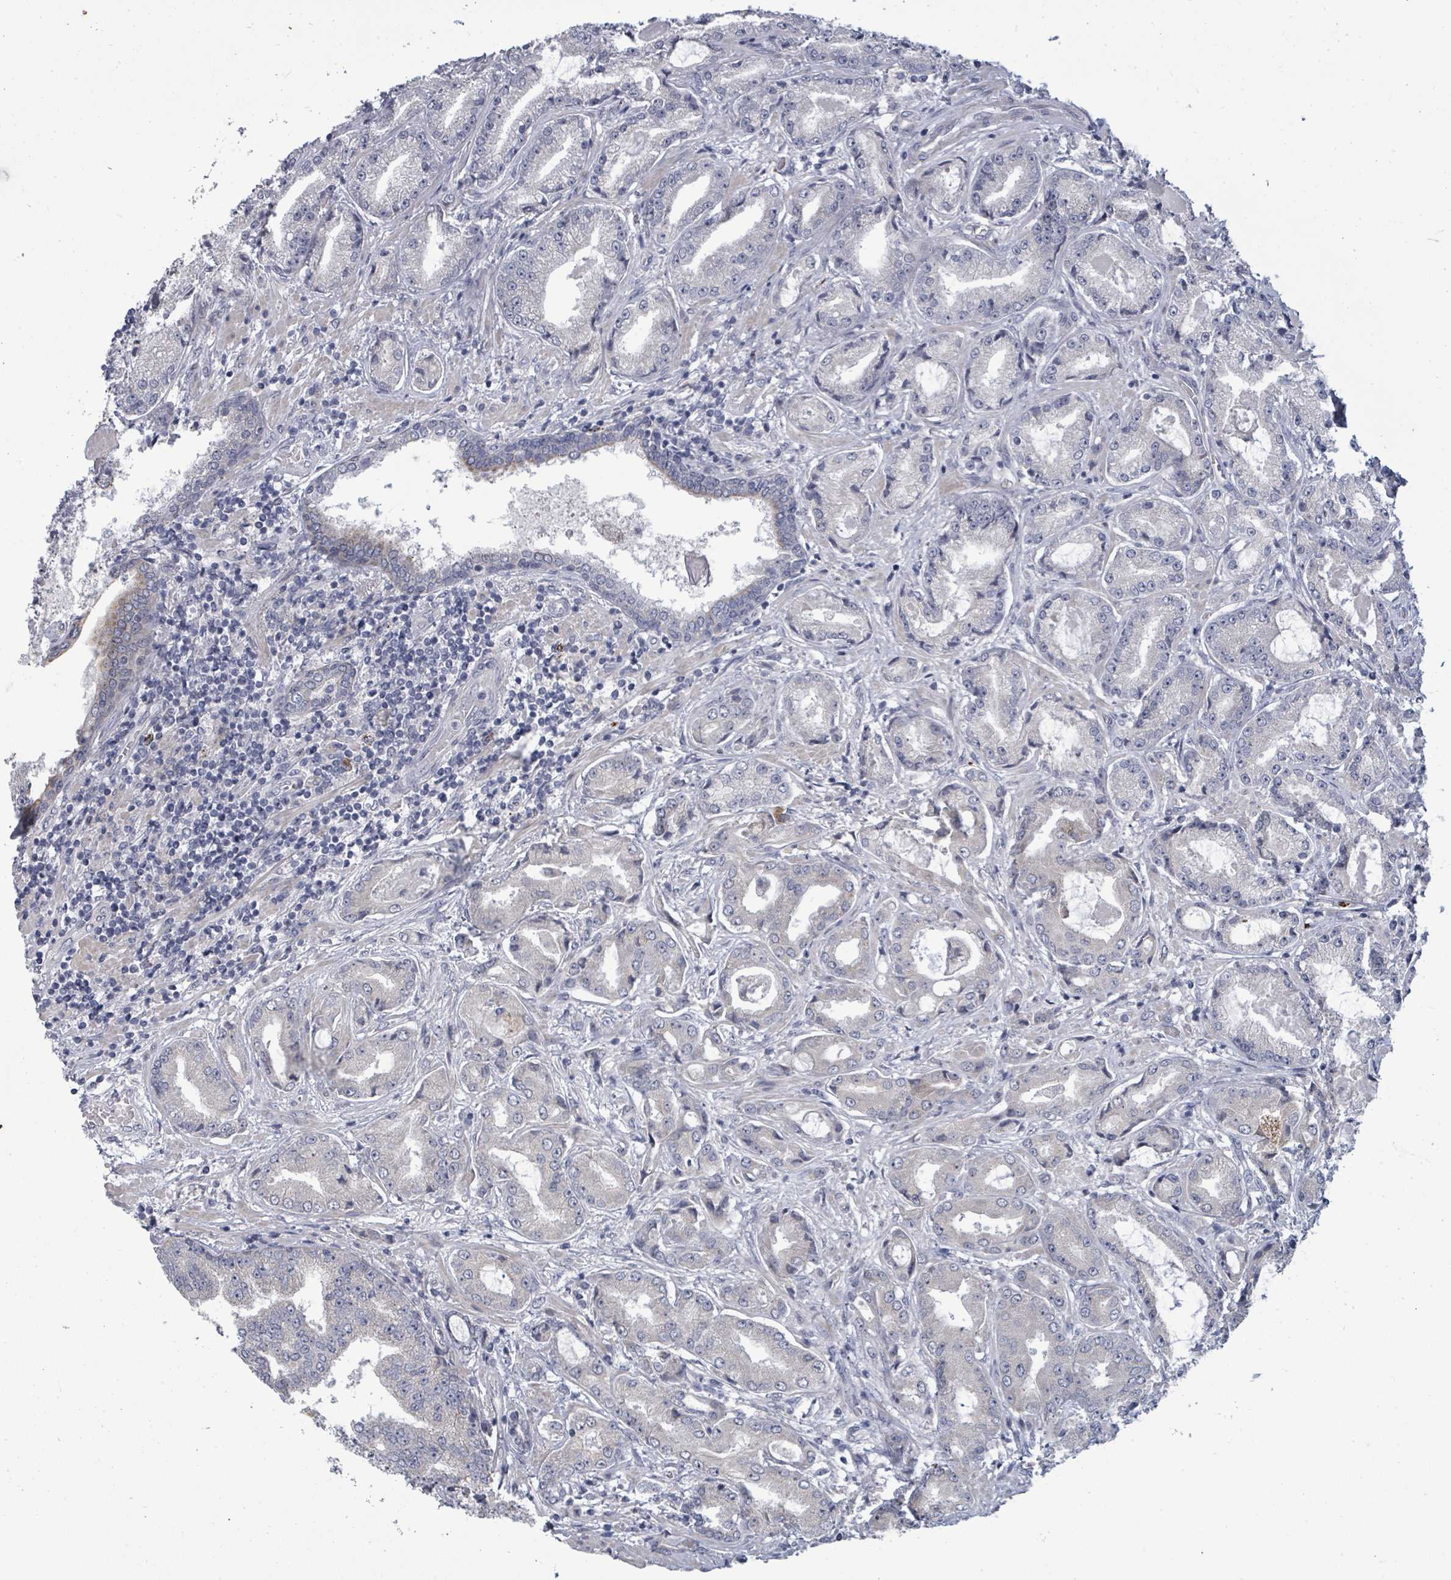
{"staining": {"intensity": "negative", "quantity": "none", "location": "none"}, "tissue": "prostate cancer", "cell_type": "Tumor cells", "image_type": "cancer", "snomed": [{"axis": "morphology", "description": "Adenocarcinoma, High grade"}, {"axis": "topography", "description": "Prostate"}], "caption": "Immunohistochemistry histopathology image of neoplastic tissue: human prostate high-grade adenocarcinoma stained with DAB (3,3'-diaminobenzidine) demonstrates no significant protein expression in tumor cells. (IHC, brightfield microscopy, high magnification).", "gene": "ASB12", "patient": {"sex": "male", "age": 68}}